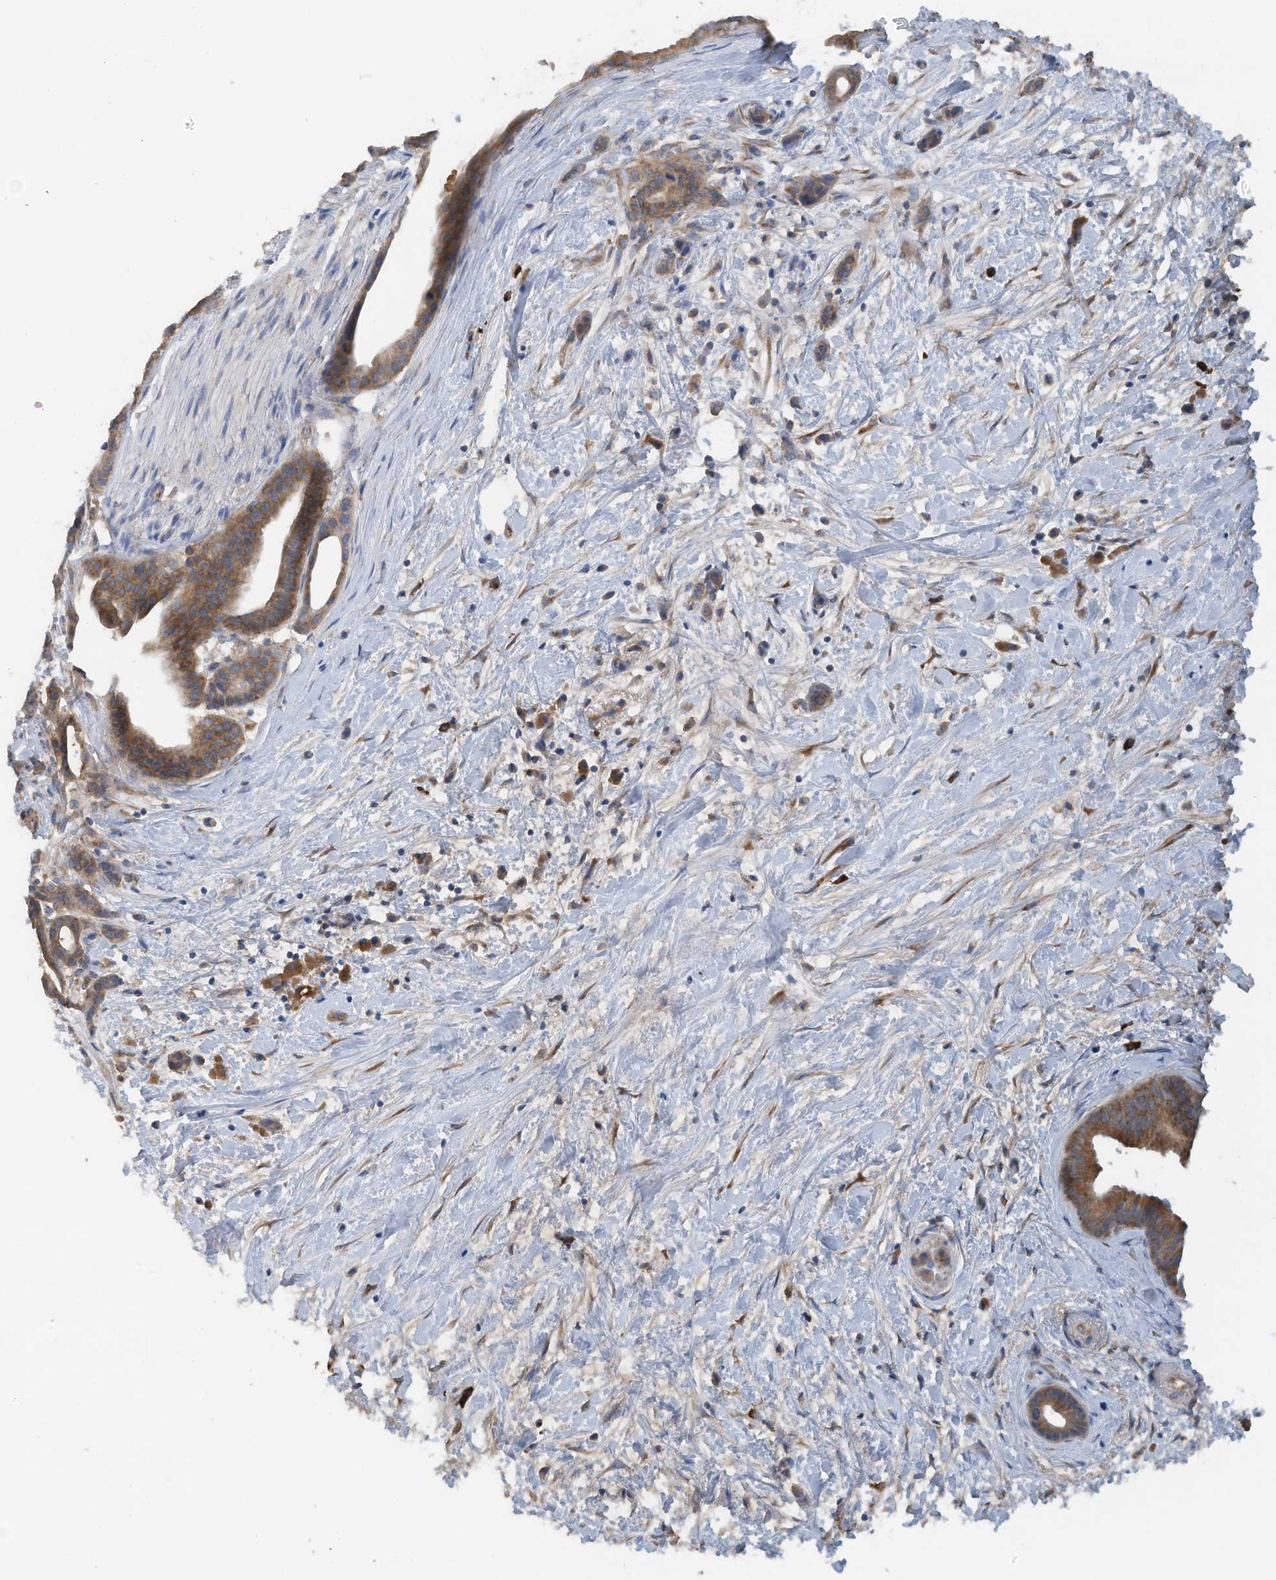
{"staining": {"intensity": "moderate", "quantity": ">75%", "location": "cytoplasmic/membranous"}, "tissue": "pancreatic cancer", "cell_type": "Tumor cells", "image_type": "cancer", "snomed": [{"axis": "morphology", "description": "Normal tissue, NOS"}, {"axis": "morphology", "description": "Adenocarcinoma, NOS"}, {"axis": "topography", "description": "Pancreas"}, {"axis": "topography", "description": "Peripheral nerve tissue"}], "caption": "This is a micrograph of immunohistochemistry staining of adenocarcinoma (pancreatic), which shows moderate staining in the cytoplasmic/membranous of tumor cells.", "gene": "SLC5A11", "patient": {"sex": "female", "age": 63}}